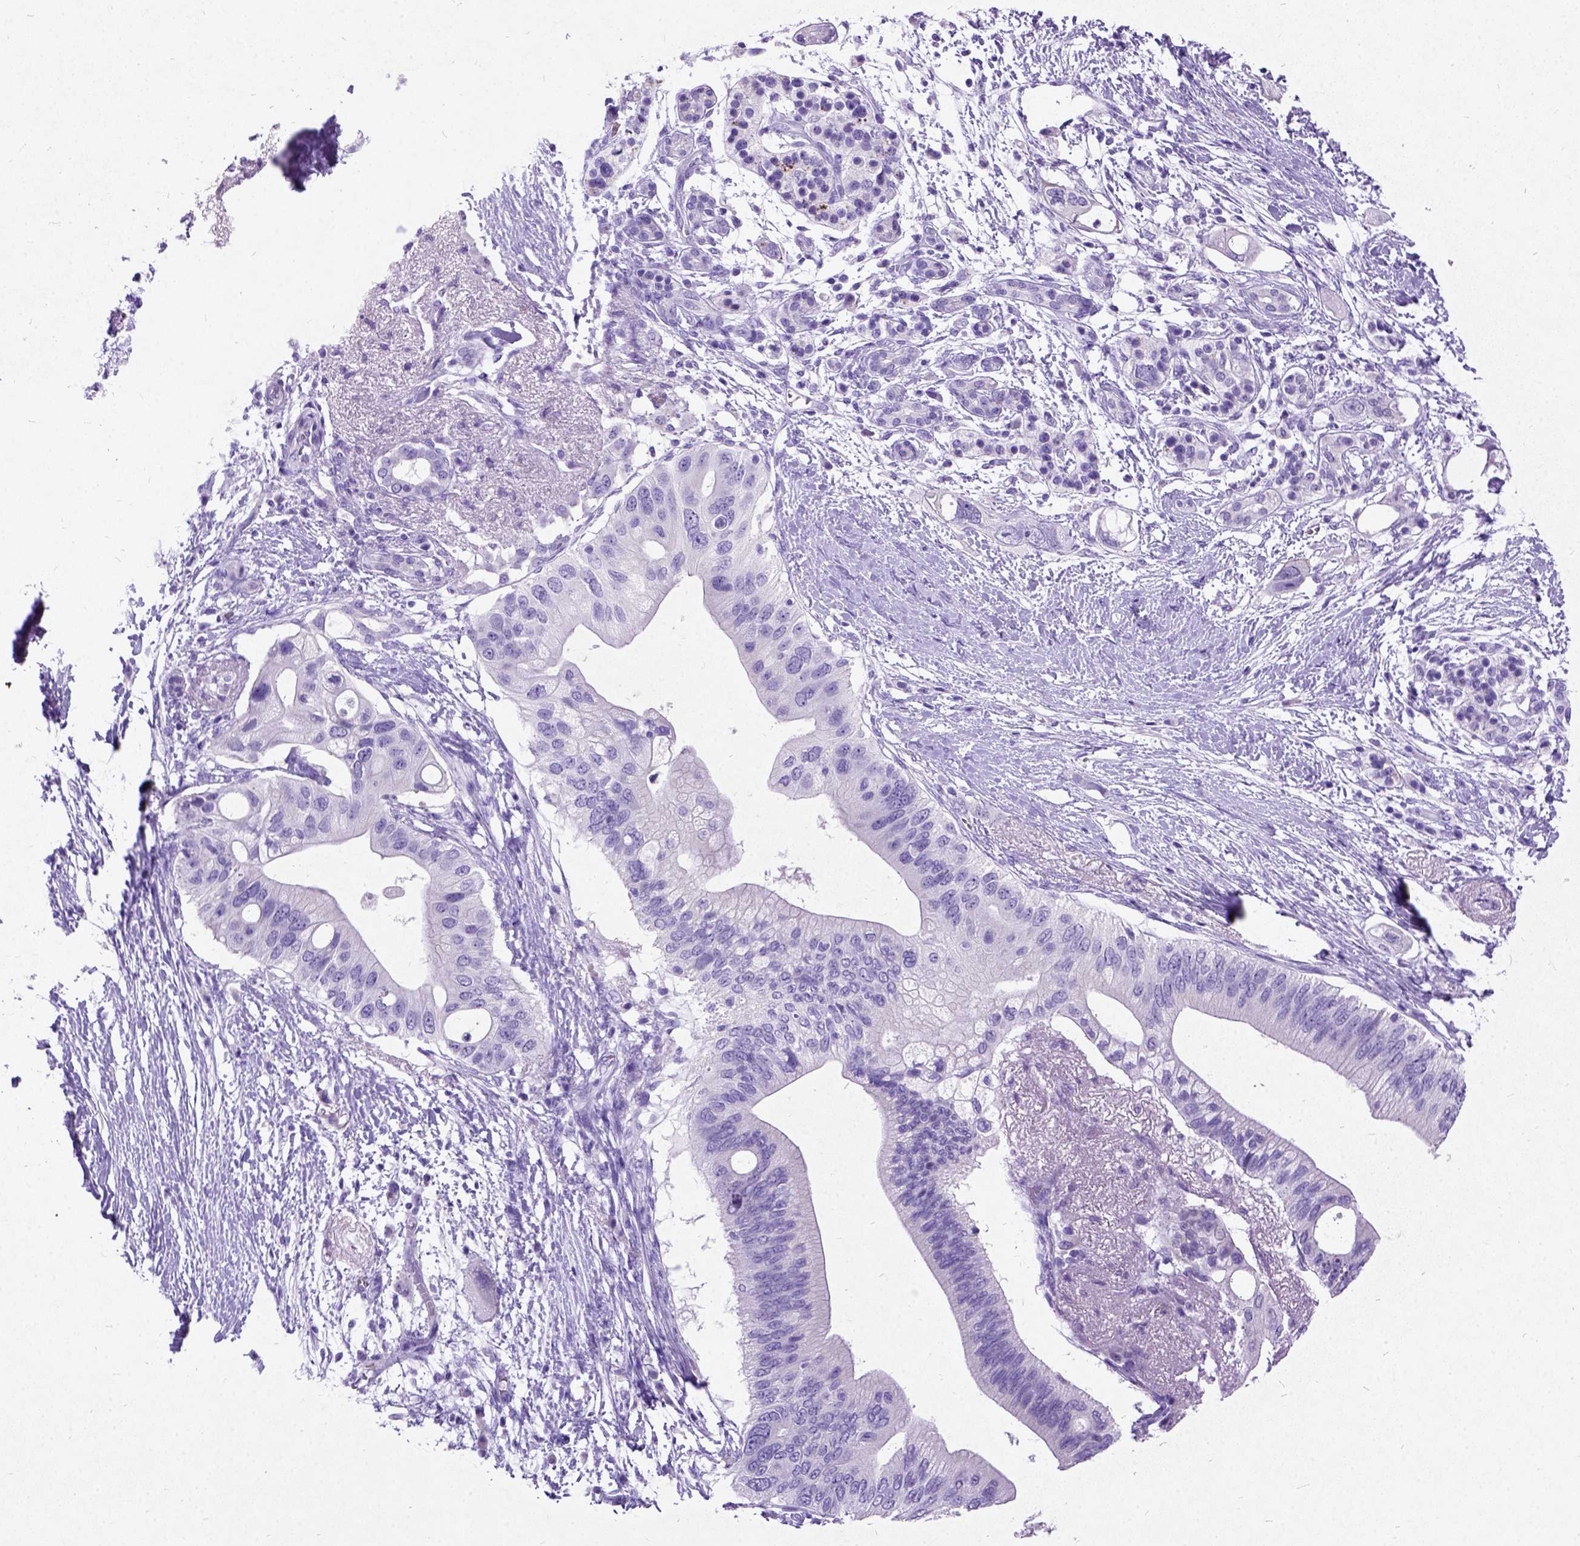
{"staining": {"intensity": "negative", "quantity": "none", "location": "none"}, "tissue": "pancreatic cancer", "cell_type": "Tumor cells", "image_type": "cancer", "snomed": [{"axis": "morphology", "description": "Adenocarcinoma, NOS"}, {"axis": "topography", "description": "Pancreas"}], "caption": "This is a image of IHC staining of pancreatic adenocarcinoma, which shows no expression in tumor cells.", "gene": "NEUROD4", "patient": {"sex": "female", "age": 72}}